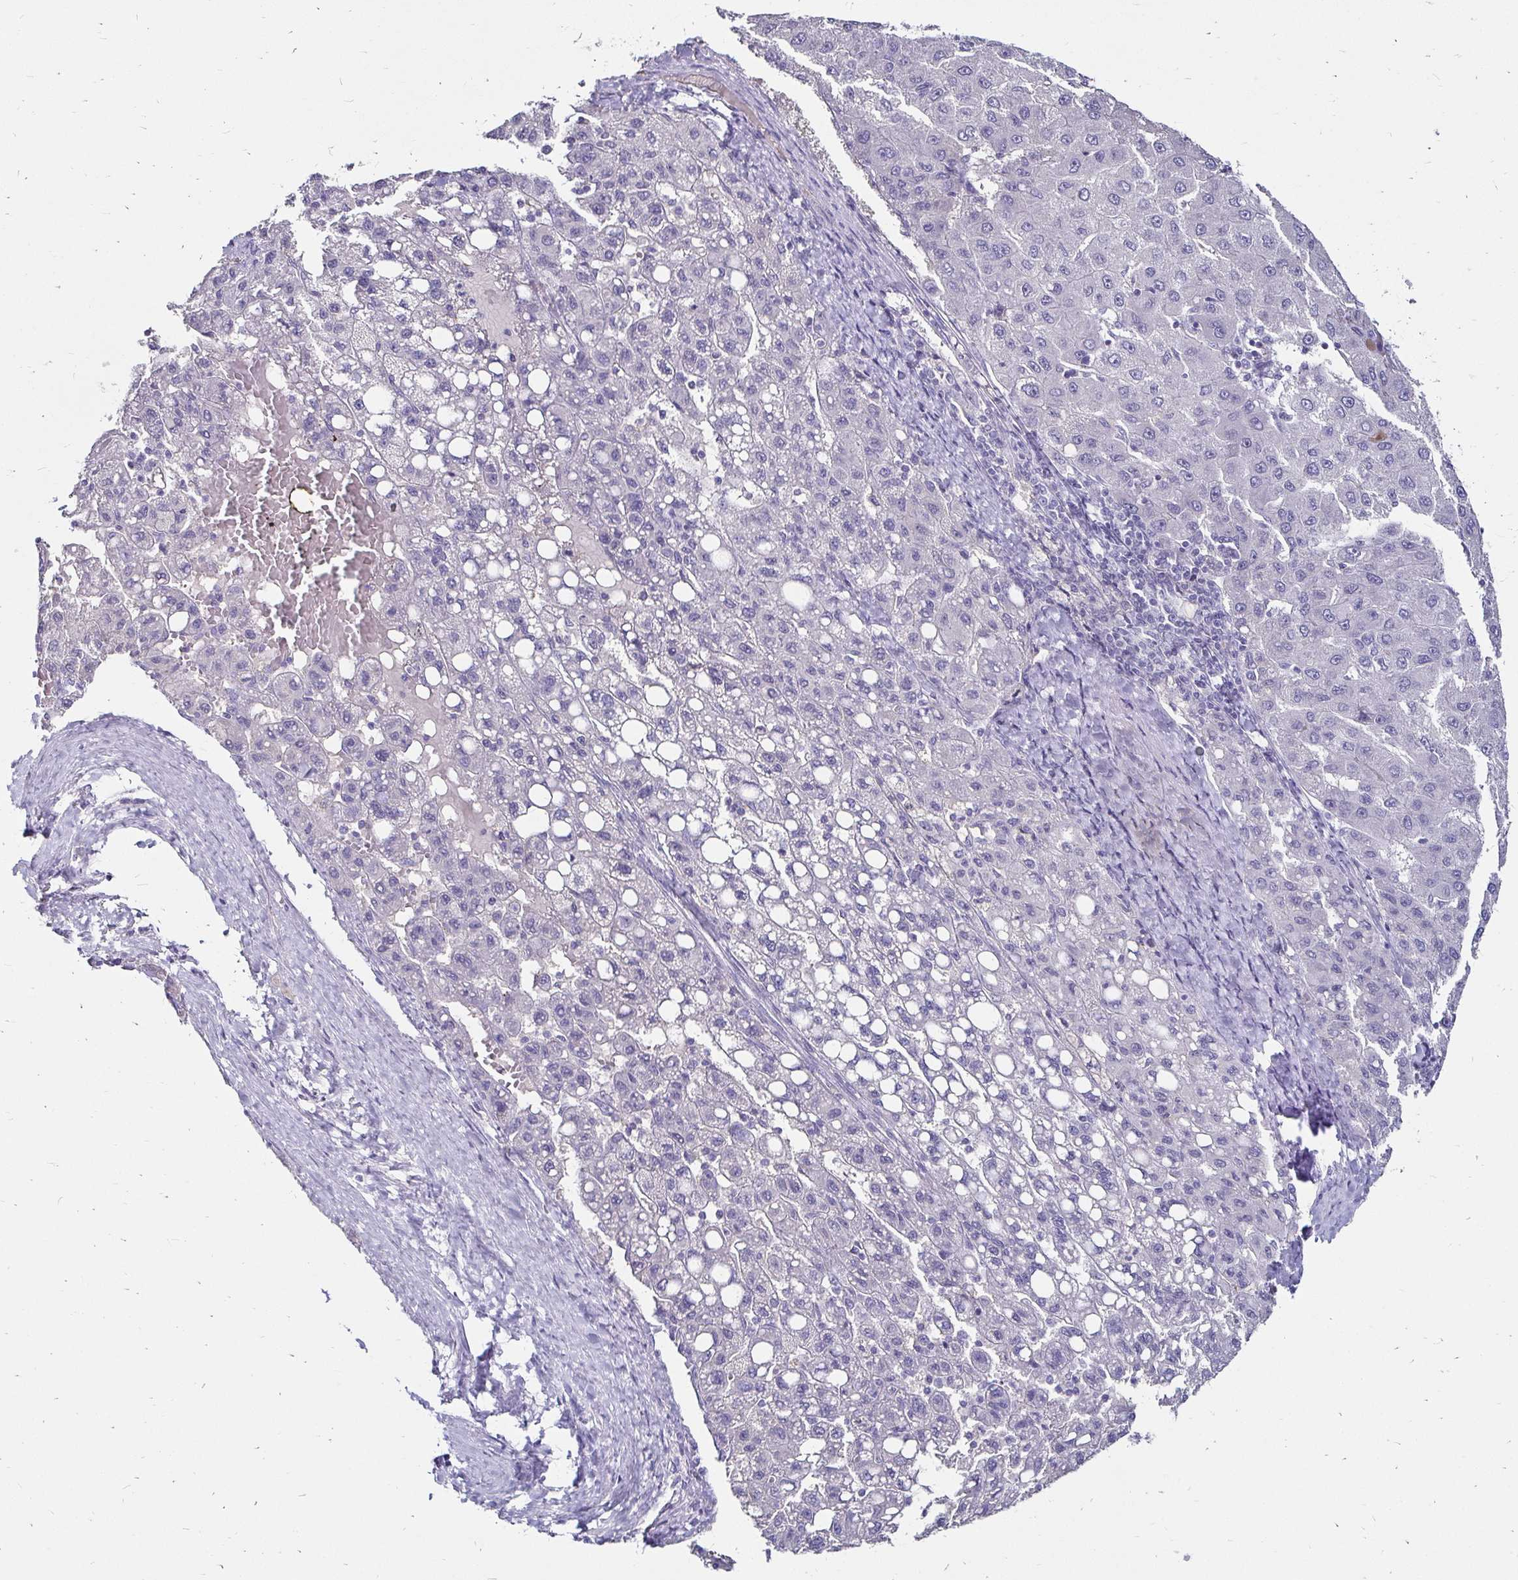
{"staining": {"intensity": "negative", "quantity": "none", "location": "none"}, "tissue": "liver cancer", "cell_type": "Tumor cells", "image_type": "cancer", "snomed": [{"axis": "morphology", "description": "Carcinoma, Hepatocellular, NOS"}, {"axis": "topography", "description": "Liver"}], "caption": "Liver hepatocellular carcinoma was stained to show a protein in brown. There is no significant staining in tumor cells.", "gene": "SCG3", "patient": {"sex": "female", "age": 82}}